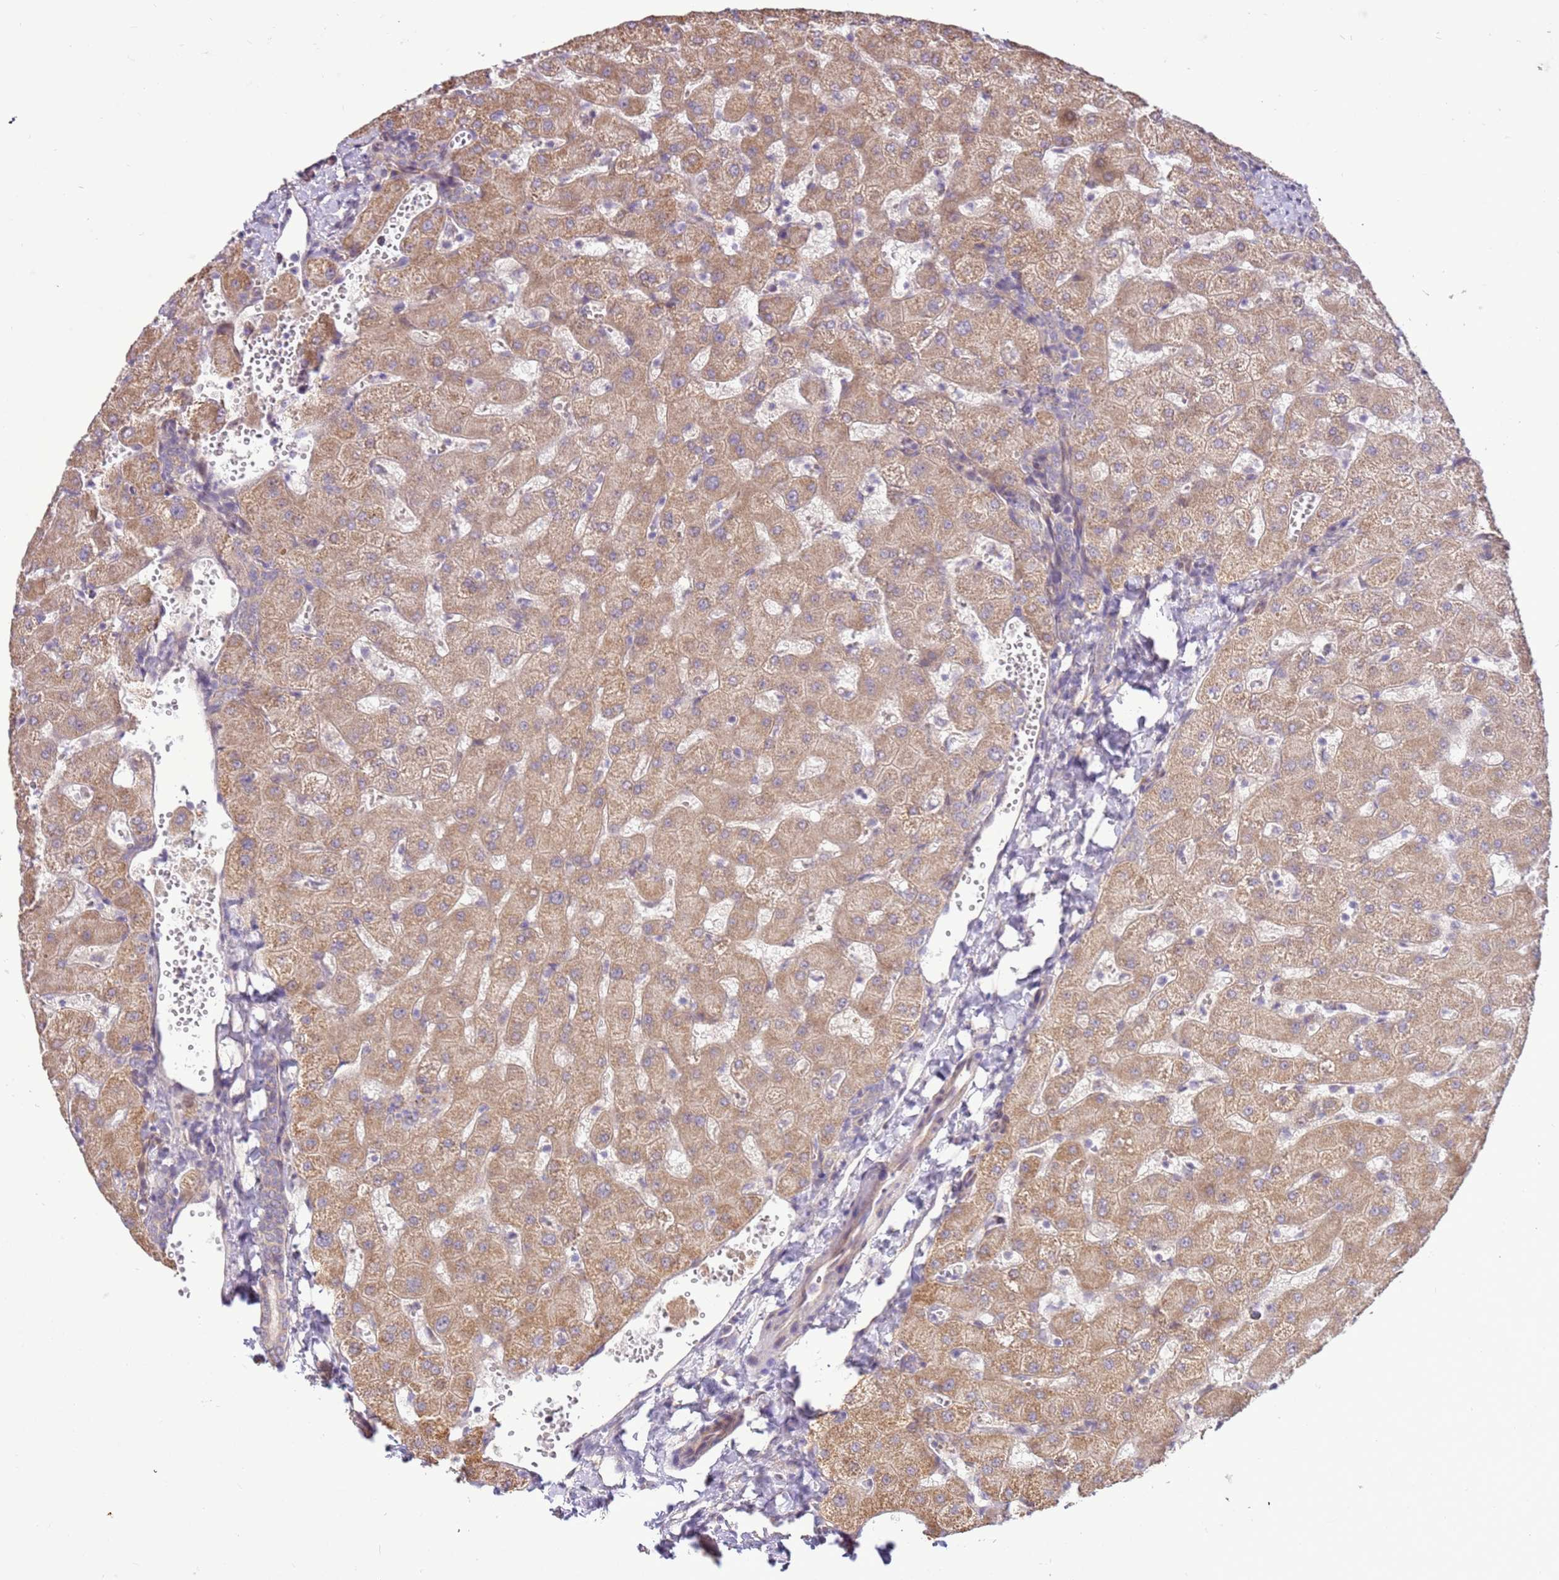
{"staining": {"intensity": "negative", "quantity": "none", "location": "none"}, "tissue": "liver", "cell_type": "Cholangiocytes", "image_type": "normal", "snomed": [{"axis": "morphology", "description": "Normal tissue, NOS"}, {"axis": "topography", "description": "Liver"}], "caption": "Cholangiocytes are negative for protein expression in benign human liver. The staining was performed using DAB (3,3'-diaminobenzidine) to visualize the protein expression in brown, while the nuclei were stained in blue with hematoxylin (Magnification: 20x).", "gene": "SCARA3", "patient": {"sex": "female", "age": 63}}